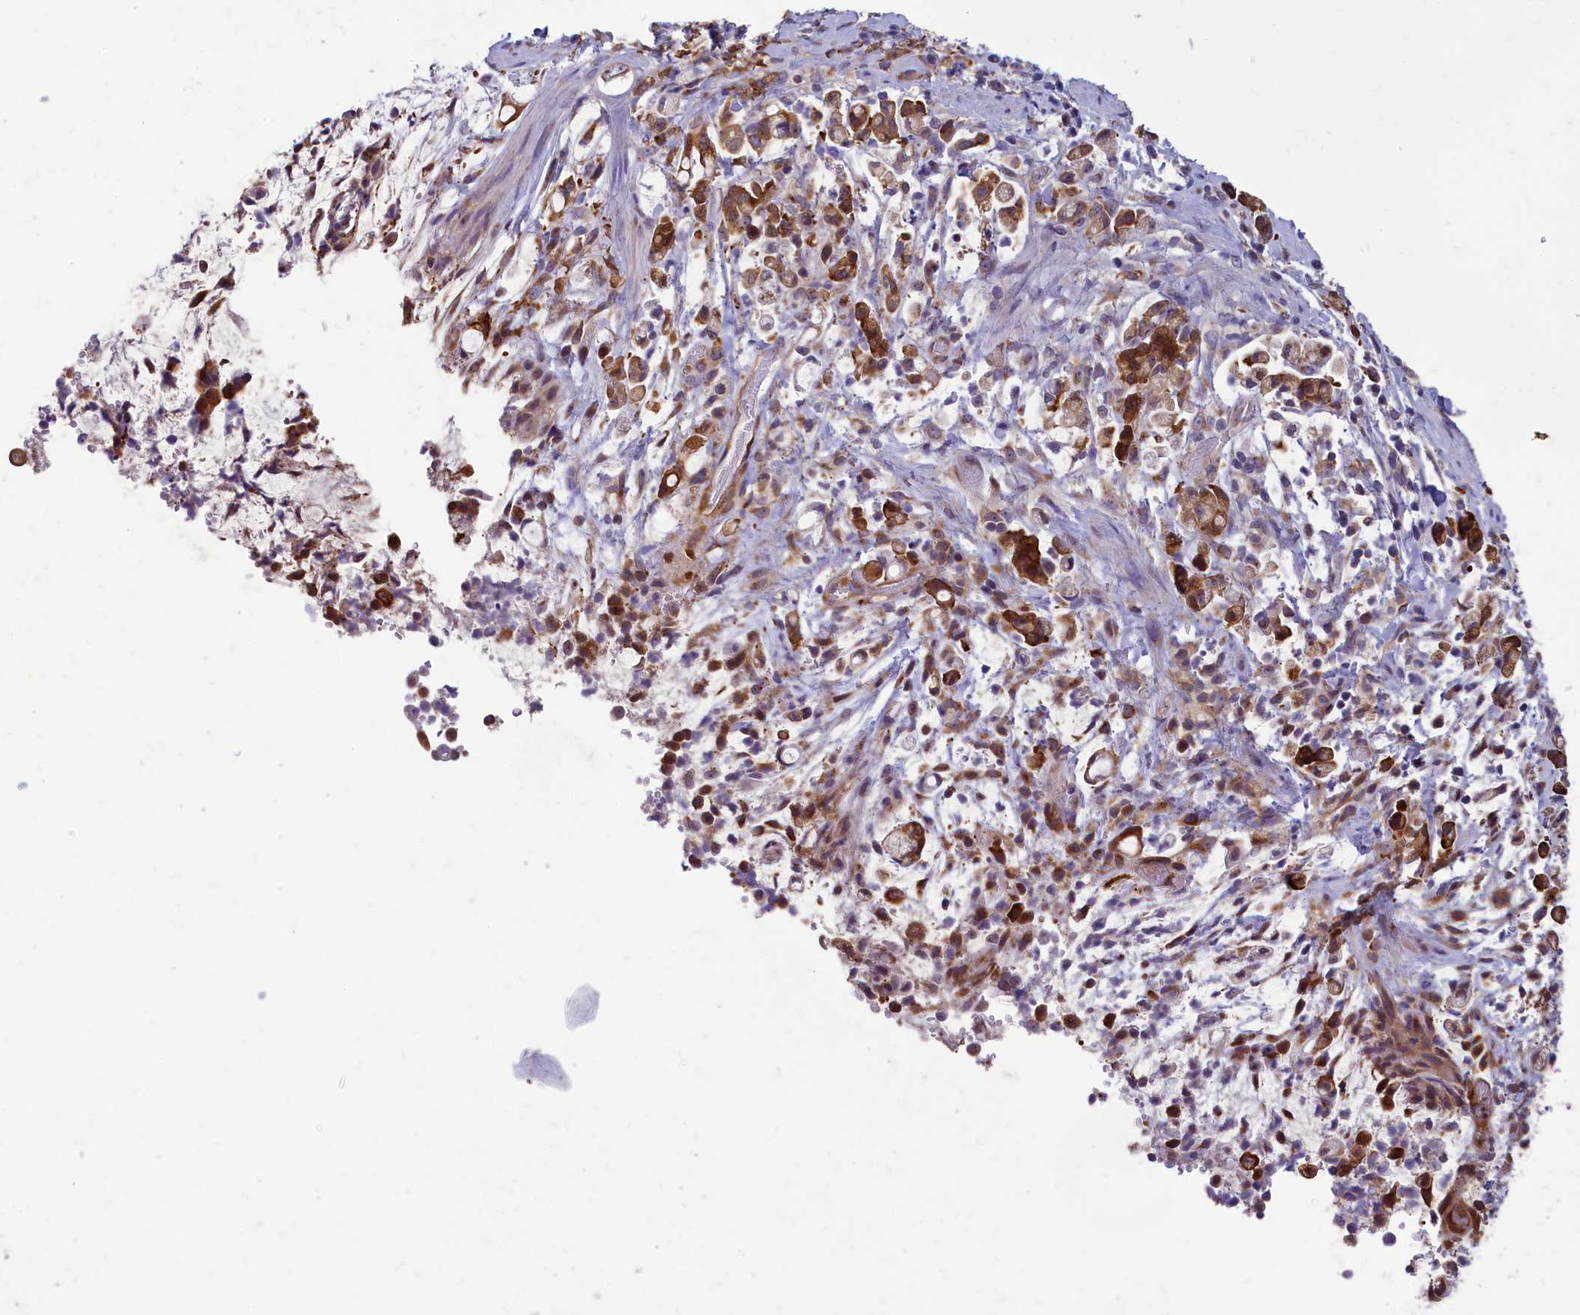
{"staining": {"intensity": "strong", "quantity": ">75%", "location": "cytoplasmic/membranous"}, "tissue": "stomach cancer", "cell_type": "Tumor cells", "image_type": "cancer", "snomed": [{"axis": "morphology", "description": "Adenocarcinoma, NOS"}, {"axis": "topography", "description": "Stomach"}], "caption": "Immunohistochemical staining of stomach cancer shows strong cytoplasmic/membranous protein expression in approximately >75% of tumor cells.", "gene": "ABCC8", "patient": {"sex": "female", "age": 60}}